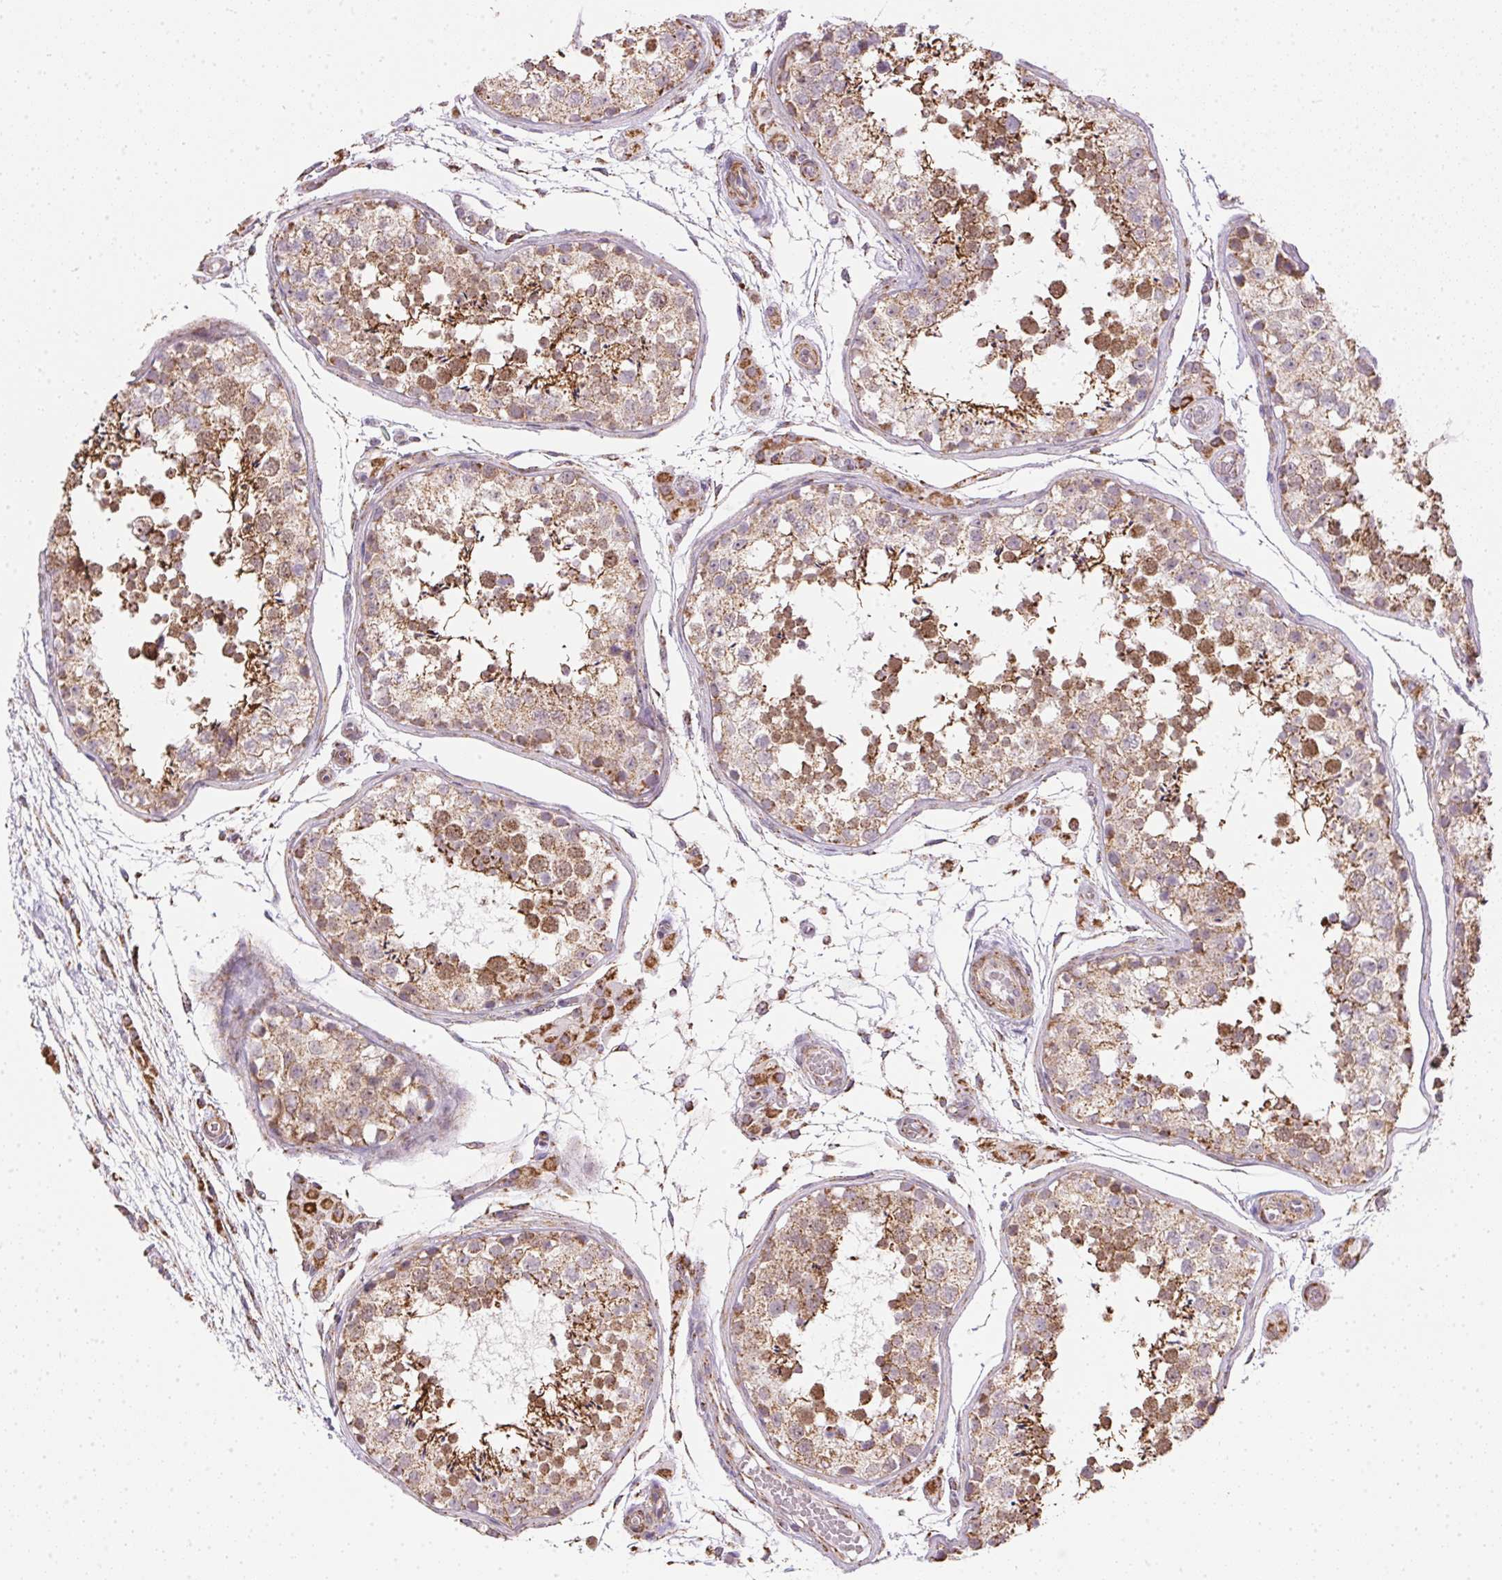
{"staining": {"intensity": "moderate", "quantity": ">75%", "location": "cytoplasmic/membranous"}, "tissue": "testis", "cell_type": "Cells in seminiferous ducts", "image_type": "normal", "snomed": [{"axis": "morphology", "description": "Normal tissue, NOS"}, {"axis": "morphology", "description": "Seminoma, NOS"}, {"axis": "topography", "description": "Testis"}], "caption": "Immunohistochemistry histopathology image of normal testis: testis stained using immunohistochemistry displays medium levels of moderate protein expression localized specifically in the cytoplasmic/membranous of cells in seminiferous ducts, appearing as a cytoplasmic/membranous brown color.", "gene": "MAPK11", "patient": {"sex": "male", "age": 29}}